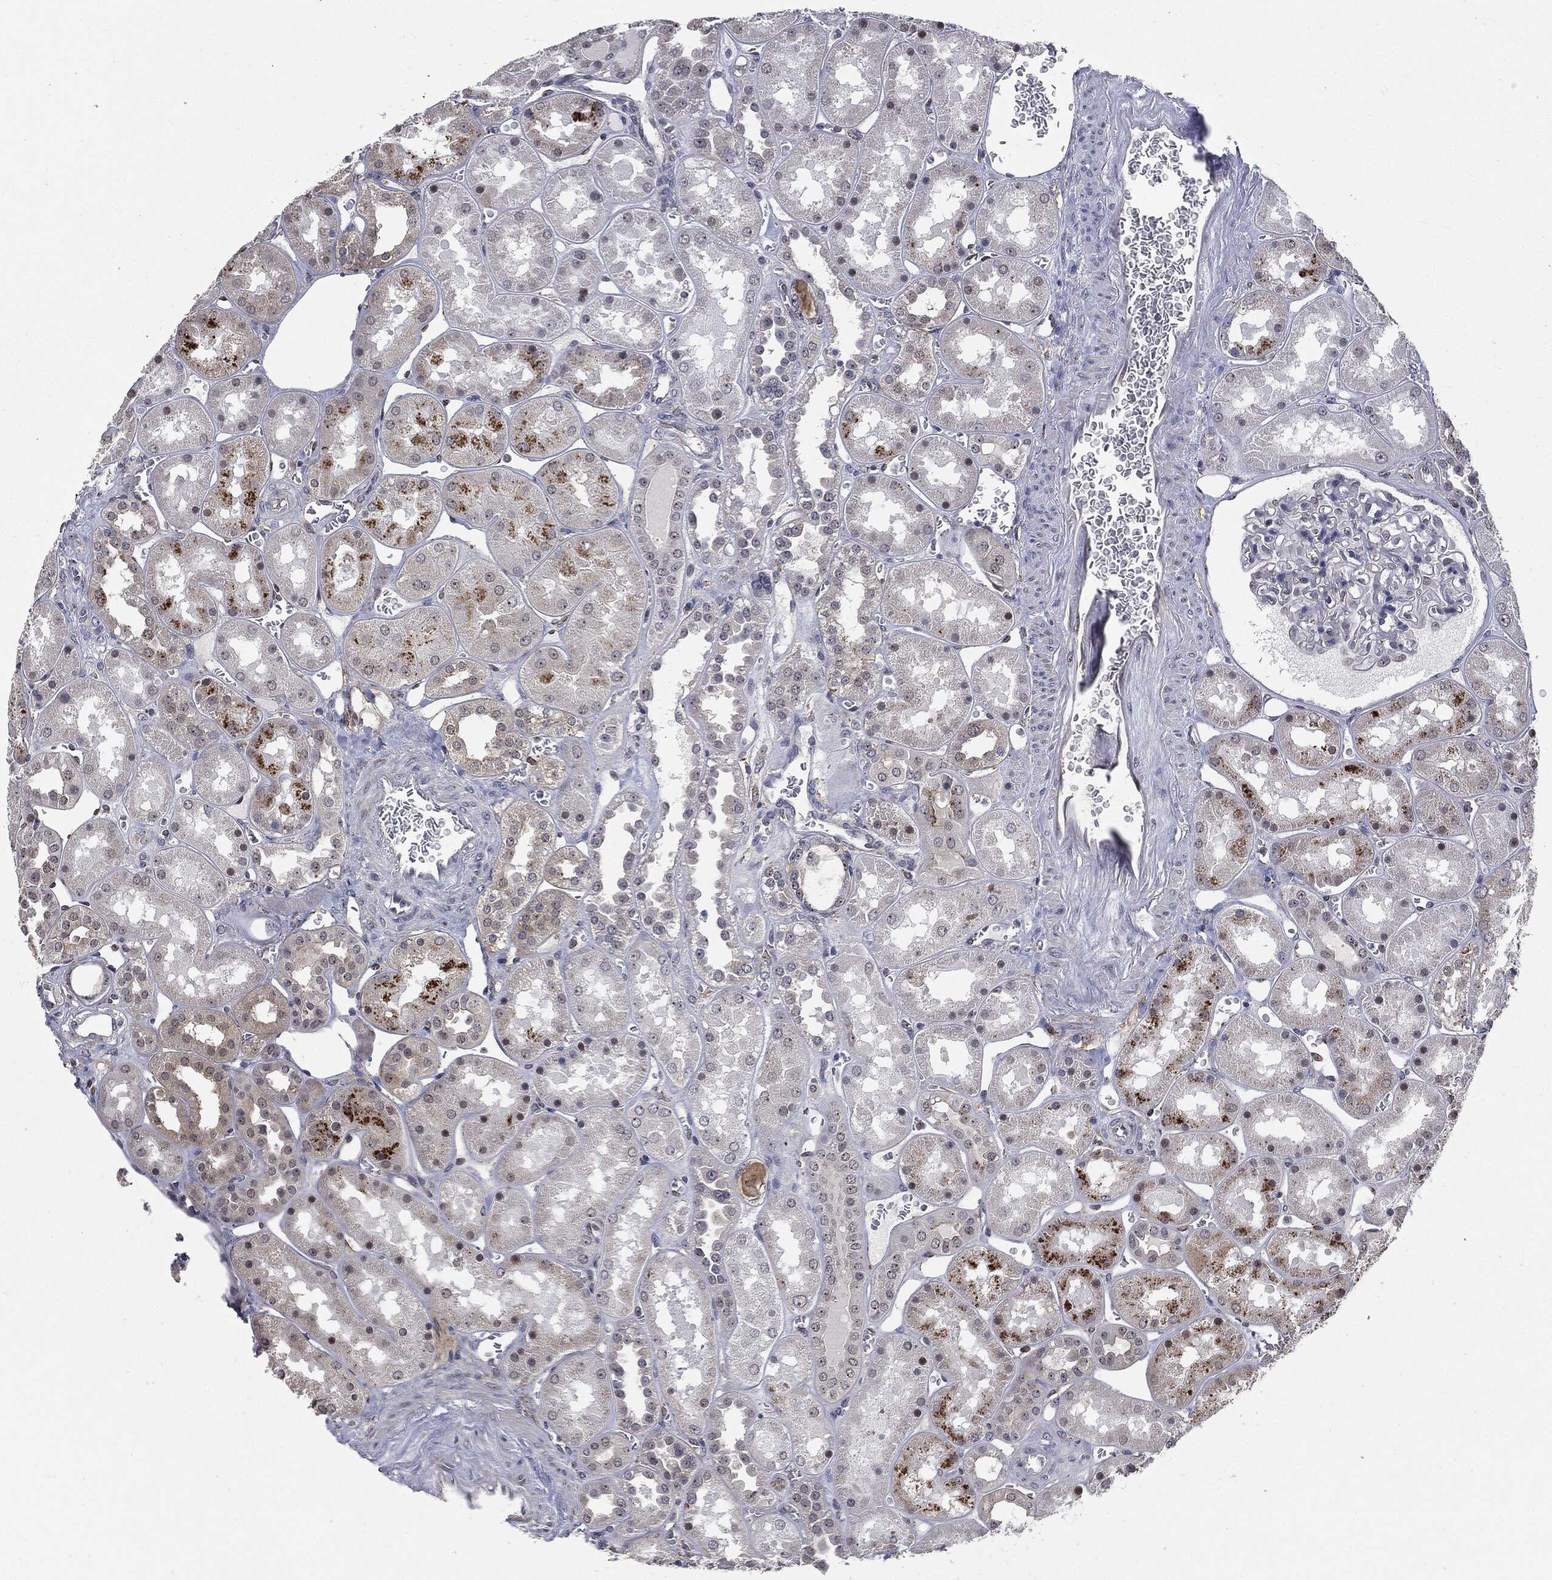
{"staining": {"intensity": "negative", "quantity": "none", "location": "none"}, "tissue": "kidney", "cell_type": "Cells in glomeruli", "image_type": "normal", "snomed": [{"axis": "morphology", "description": "Normal tissue, NOS"}, {"axis": "topography", "description": "Kidney"}], "caption": "A micrograph of human kidney is negative for staining in cells in glomeruli. (Brightfield microscopy of DAB (3,3'-diaminobenzidine) immunohistochemistry (IHC) at high magnification).", "gene": "TRMT1L", "patient": {"sex": "male", "age": 73}}